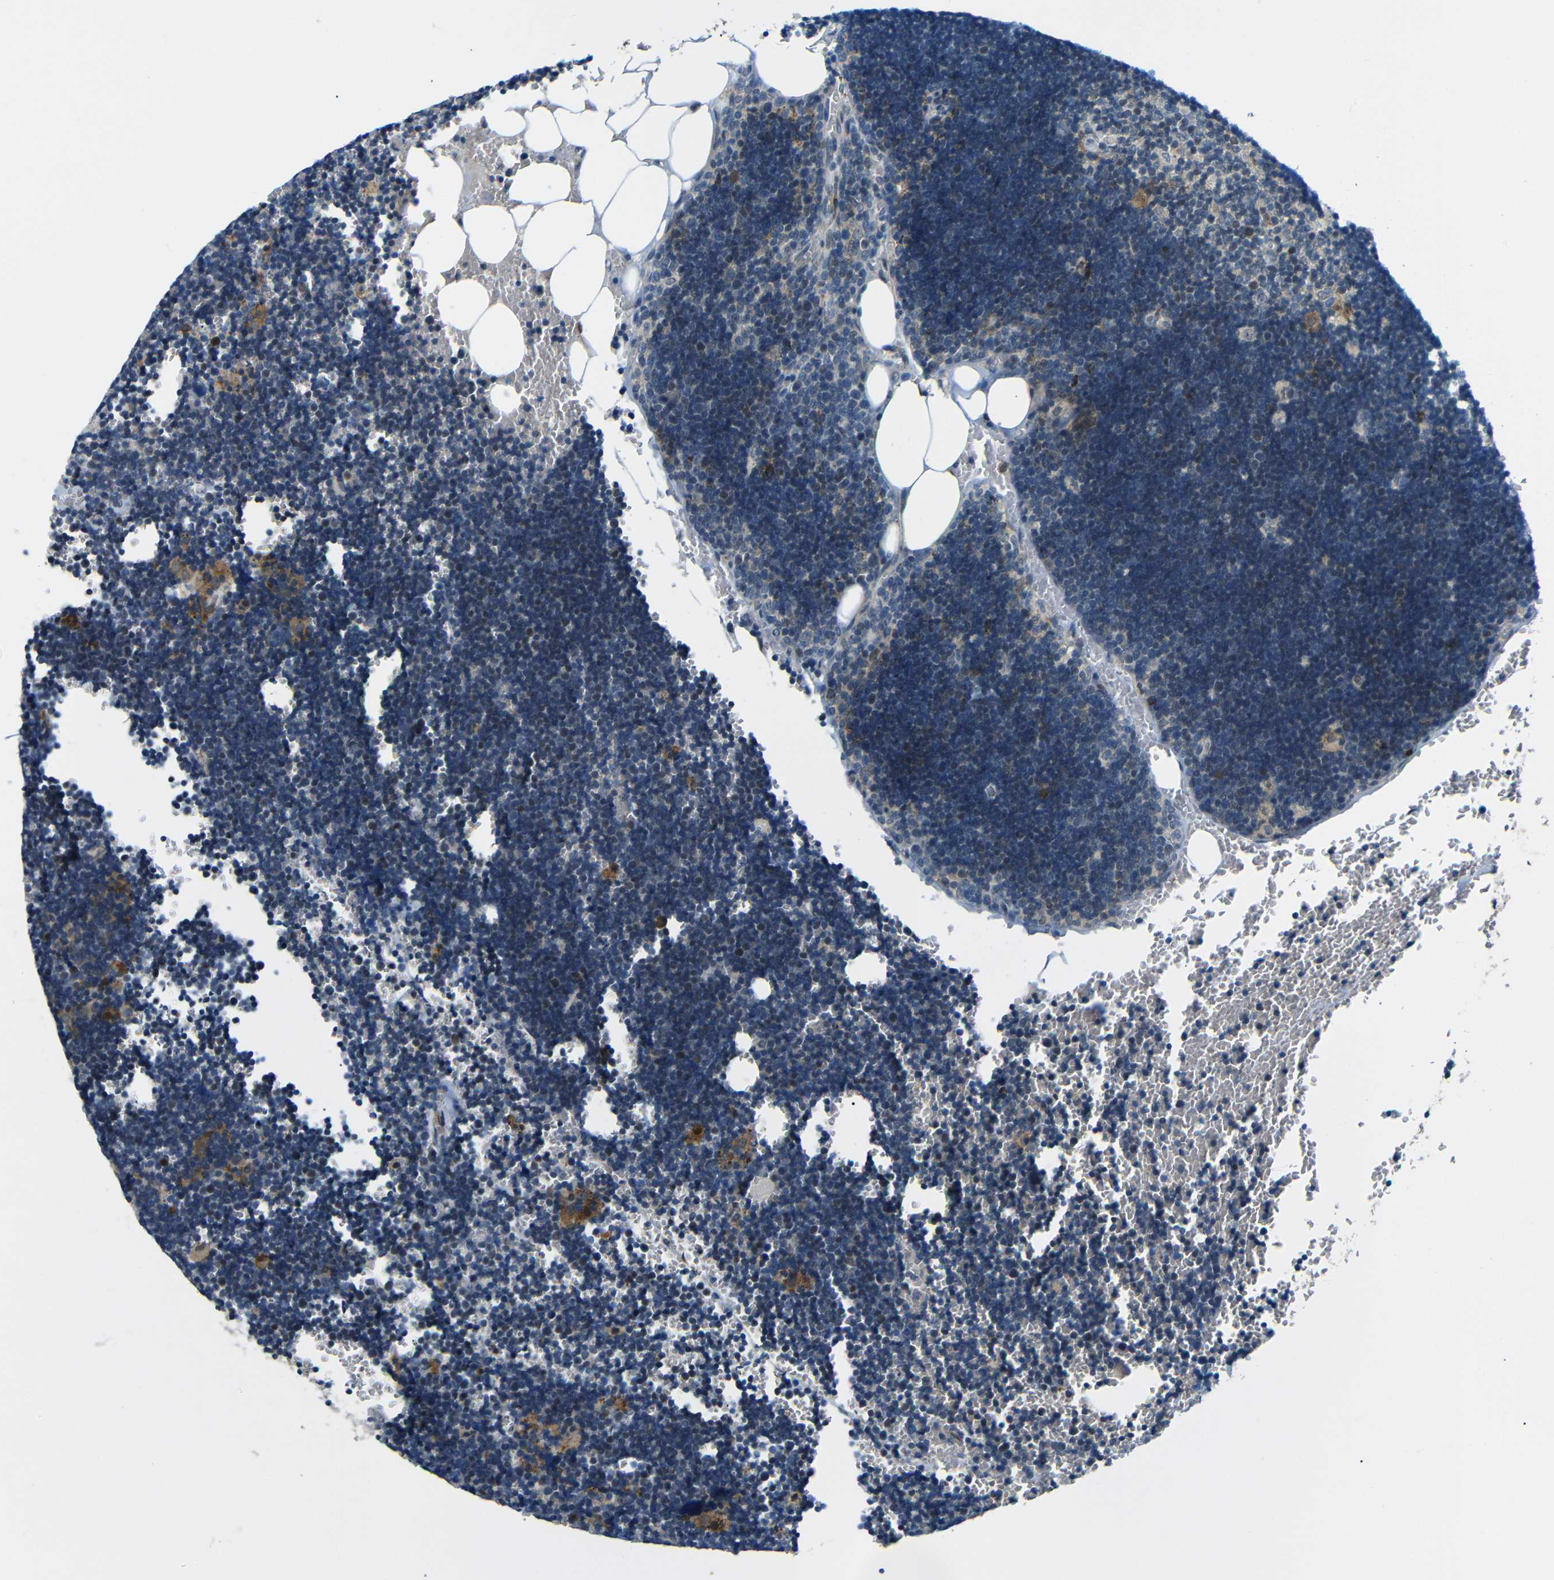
{"staining": {"intensity": "weak", "quantity": "25%-75%", "location": "nuclear"}, "tissue": "lymph node", "cell_type": "Germinal center cells", "image_type": "normal", "snomed": [{"axis": "morphology", "description": "Normal tissue, NOS"}, {"axis": "topography", "description": "Lymph node"}], "caption": "Immunohistochemistry (IHC) image of benign lymph node: human lymph node stained using IHC reveals low levels of weak protein expression localized specifically in the nuclear of germinal center cells, appearing as a nuclear brown color.", "gene": "SYDE1", "patient": {"sex": "male", "age": 33}}